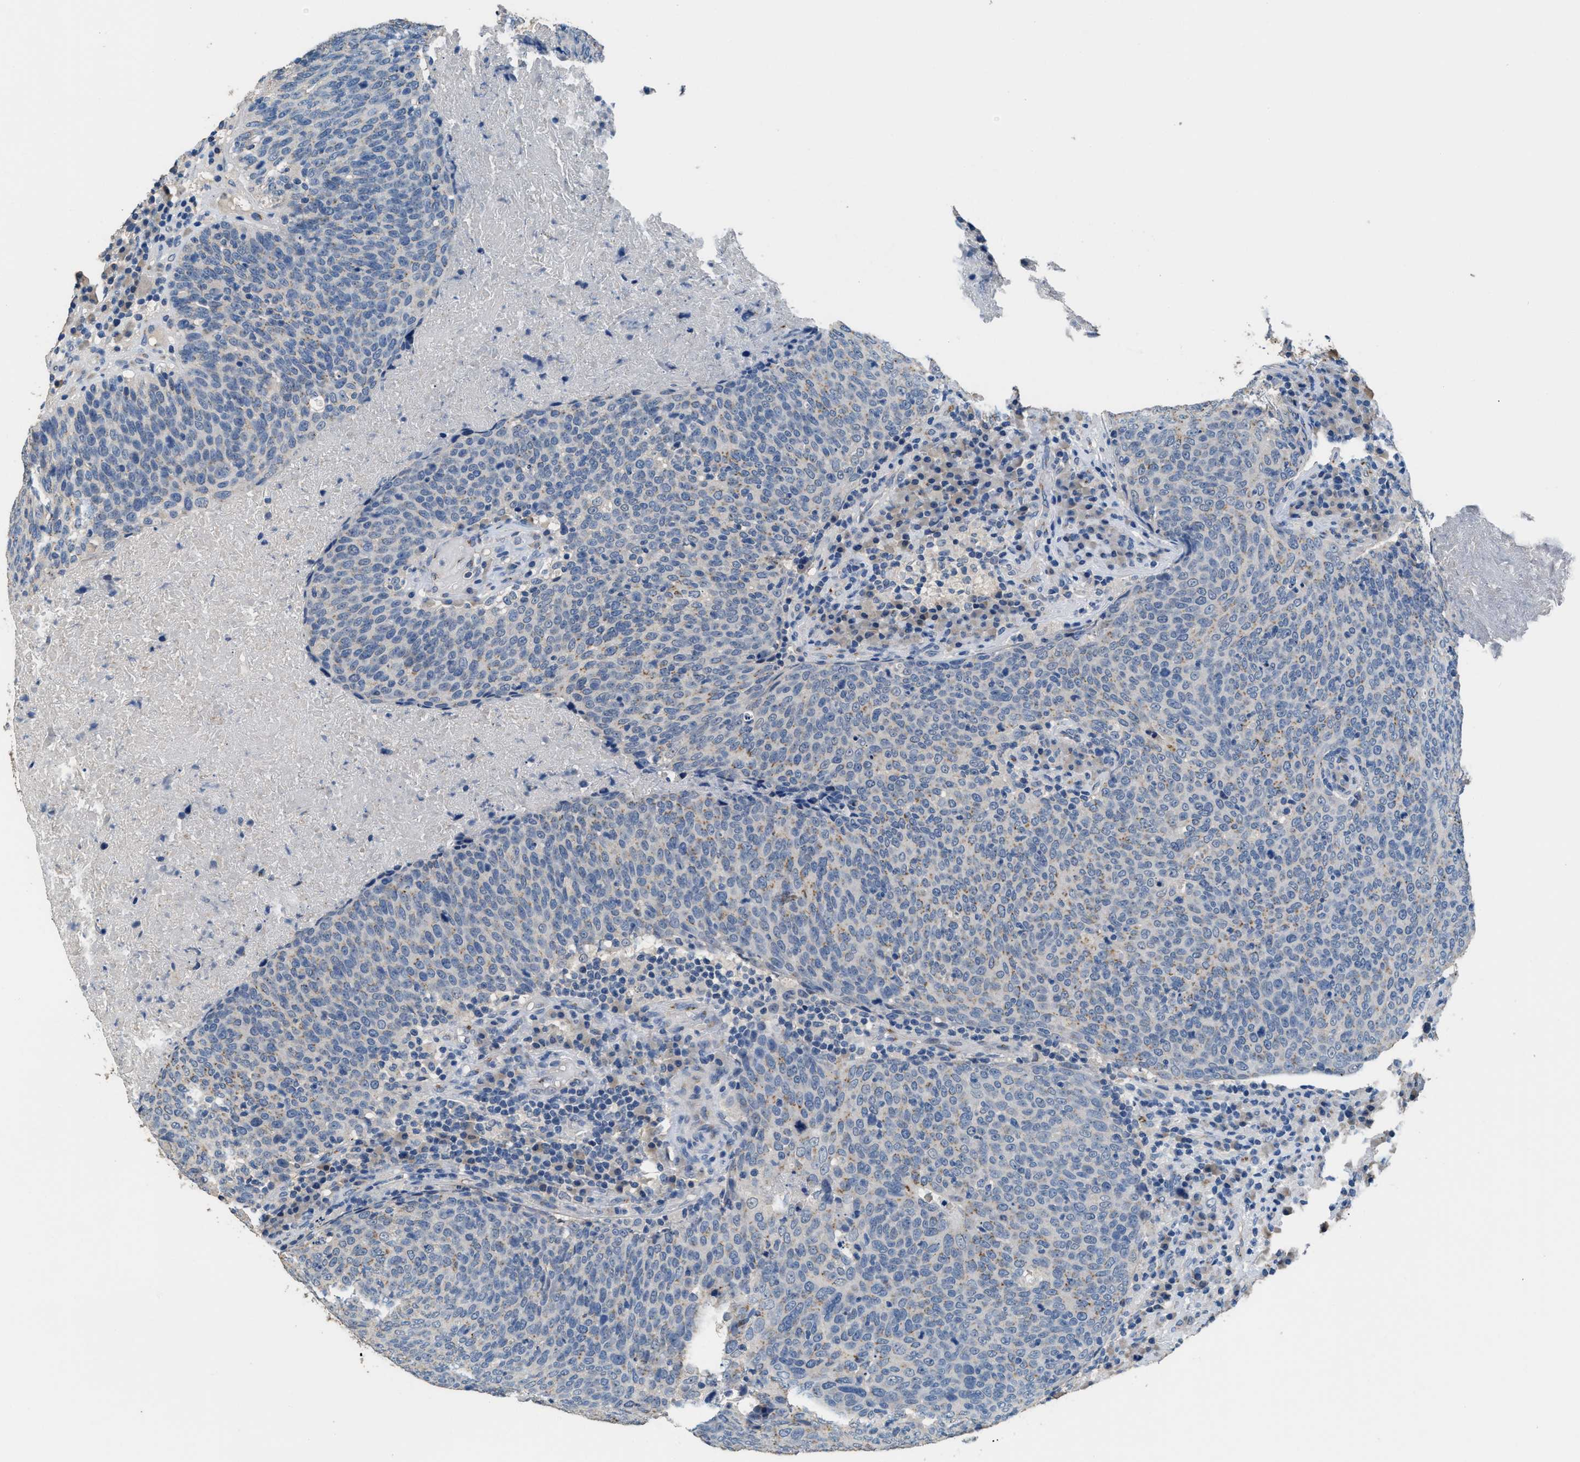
{"staining": {"intensity": "weak", "quantity": "<25%", "location": "cytoplasmic/membranous"}, "tissue": "head and neck cancer", "cell_type": "Tumor cells", "image_type": "cancer", "snomed": [{"axis": "morphology", "description": "Squamous cell carcinoma, NOS"}, {"axis": "morphology", "description": "Squamous cell carcinoma, metastatic, NOS"}, {"axis": "topography", "description": "Lymph node"}, {"axis": "topography", "description": "Head-Neck"}], "caption": "Tumor cells show no significant expression in head and neck squamous cell carcinoma.", "gene": "GOLM1", "patient": {"sex": "male", "age": 62}}